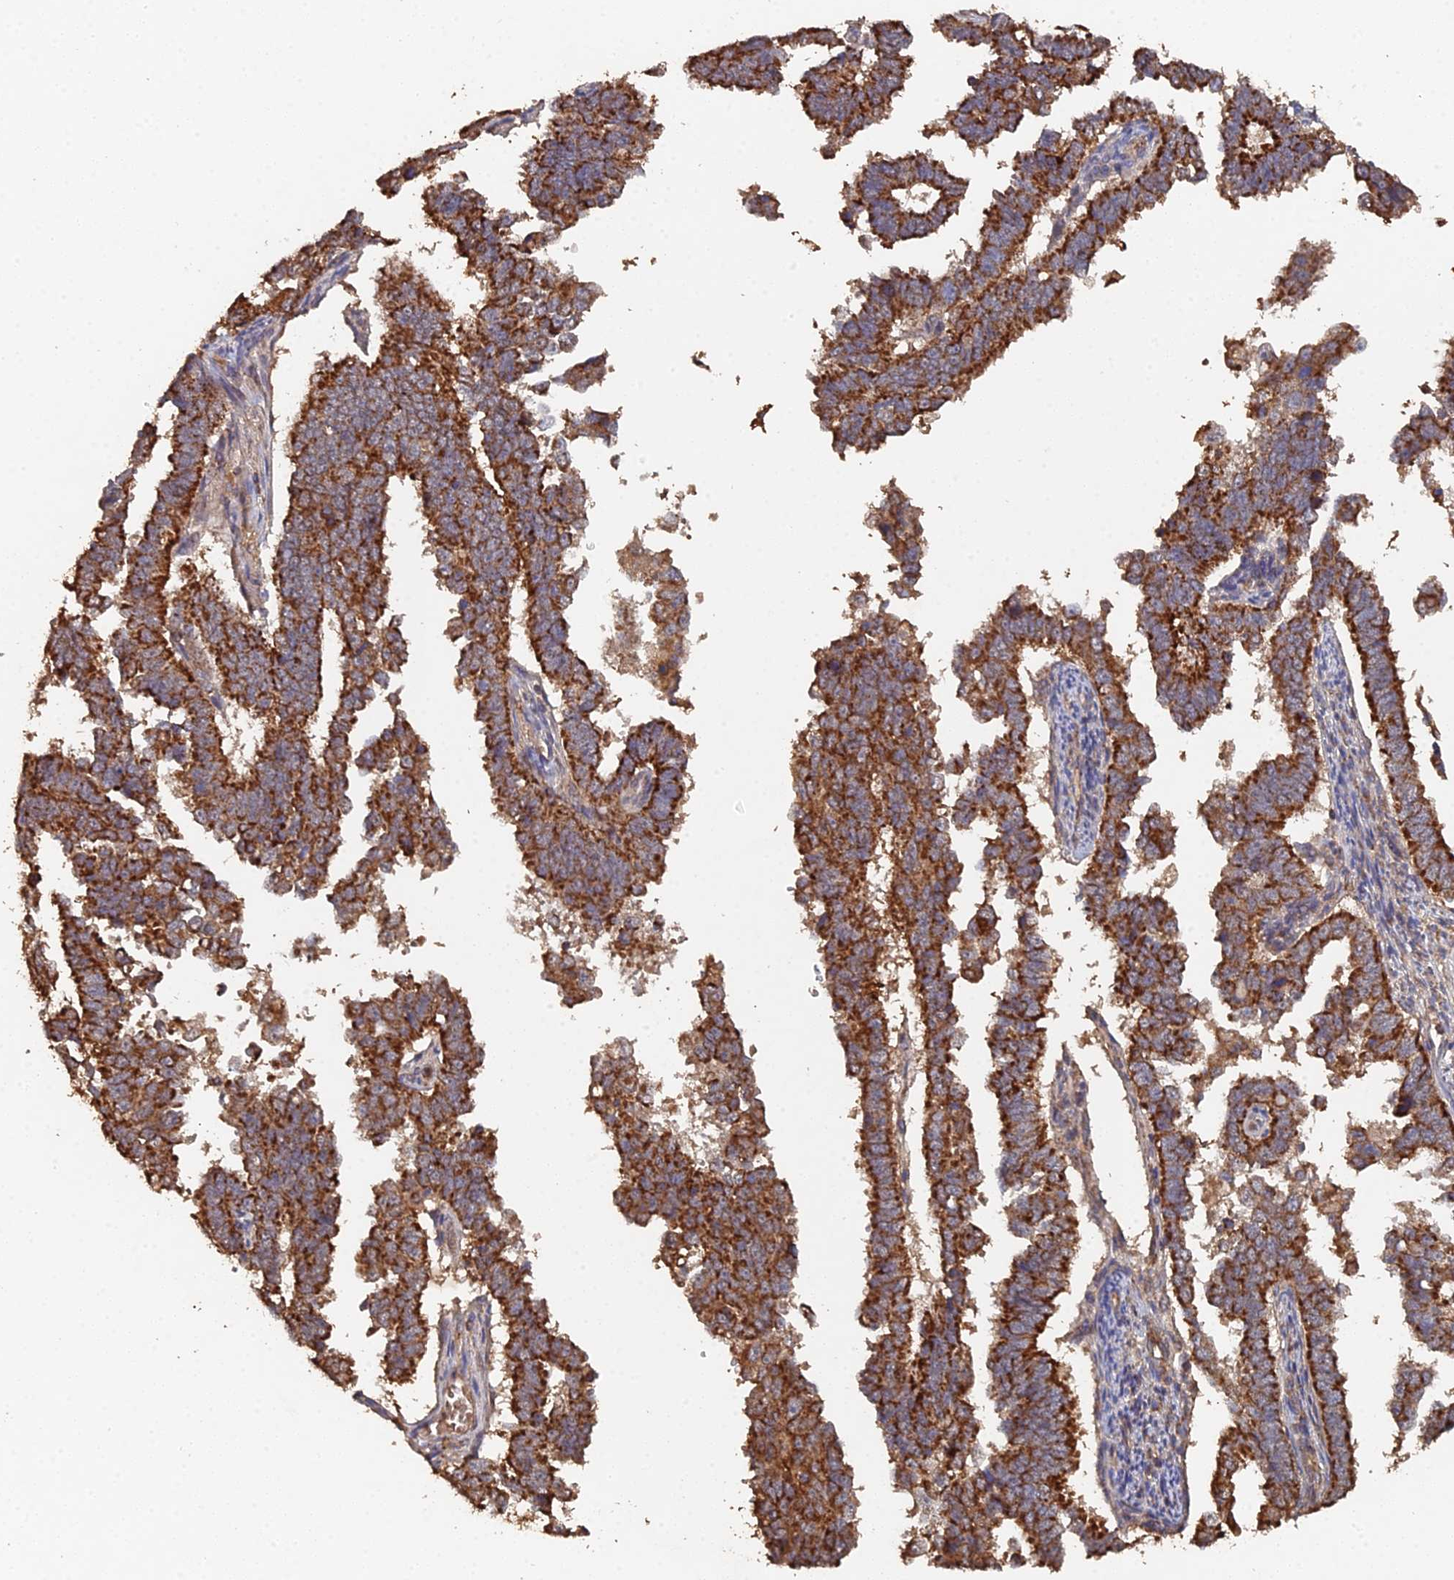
{"staining": {"intensity": "strong", "quantity": ">75%", "location": "cytoplasmic/membranous"}, "tissue": "endometrial cancer", "cell_type": "Tumor cells", "image_type": "cancer", "snomed": [{"axis": "morphology", "description": "Adenocarcinoma, NOS"}, {"axis": "topography", "description": "Endometrium"}], "caption": "A high-resolution histopathology image shows immunohistochemistry (IHC) staining of endometrial cancer, which shows strong cytoplasmic/membranous staining in approximately >75% of tumor cells.", "gene": "SPANXN4", "patient": {"sex": "female", "age": 75}}